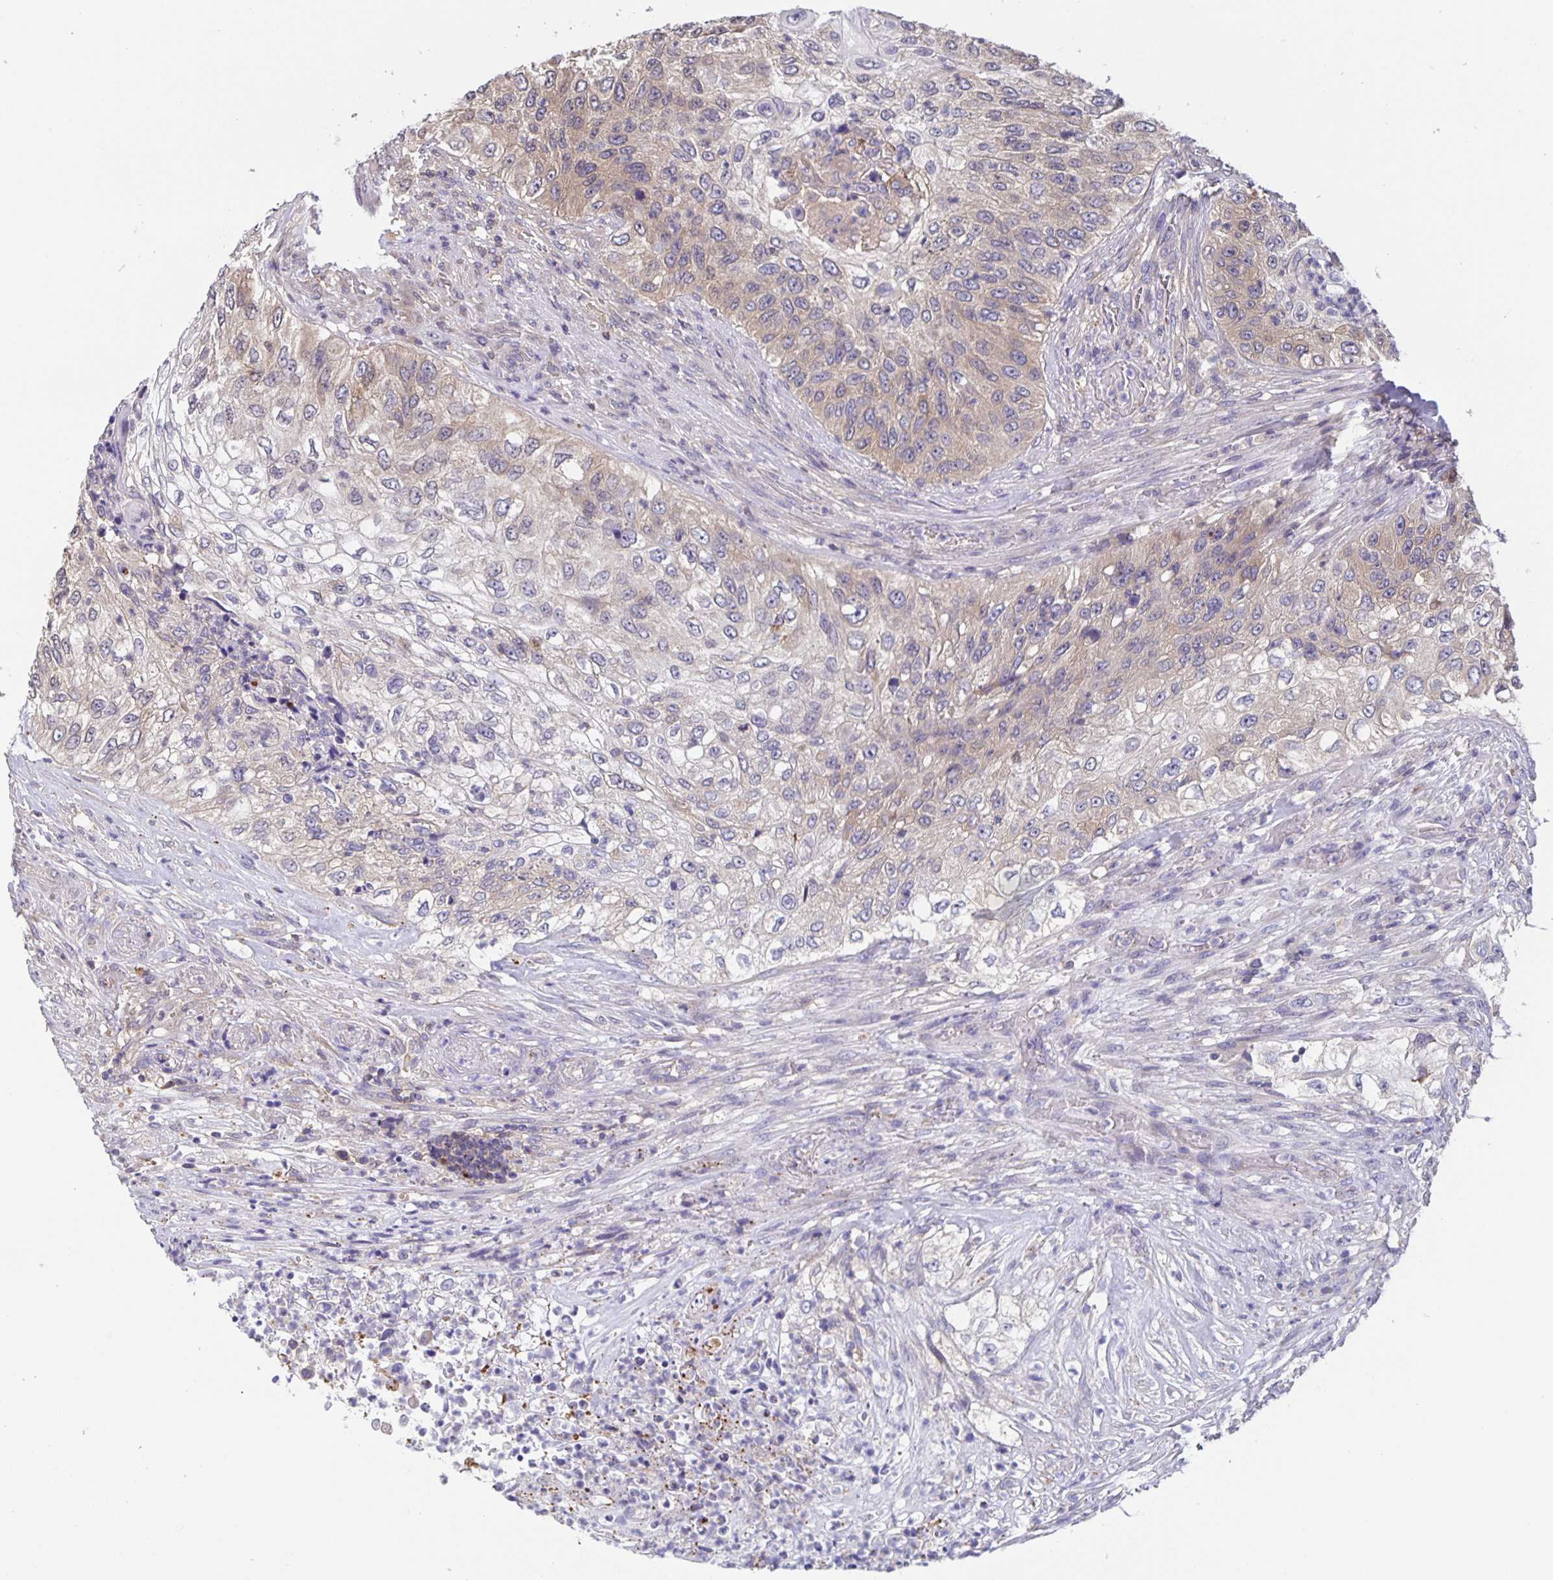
{"staining": {"intensity": "weak", "quantity": "25%-75%", "location": "cytoplasmic/membranous"}, "tissue": "urothelial cancer", "cell_type": "Tumor cells", "image_type": "cancer", "snomed": [{"axis": "morphology", "description": "Urothelial carcinoma, High grade"}, {"axis": "topography", "description": "Urinary bladder"}], "caption": "High-grade urothelial carcinoma stained with a brown dye displays weak cytoplasmic/membranous positive expression in approximately 25%-75% of tumor cells.", "gene": "FEM1C", "patient": {"sex": "female", "age": 60}}